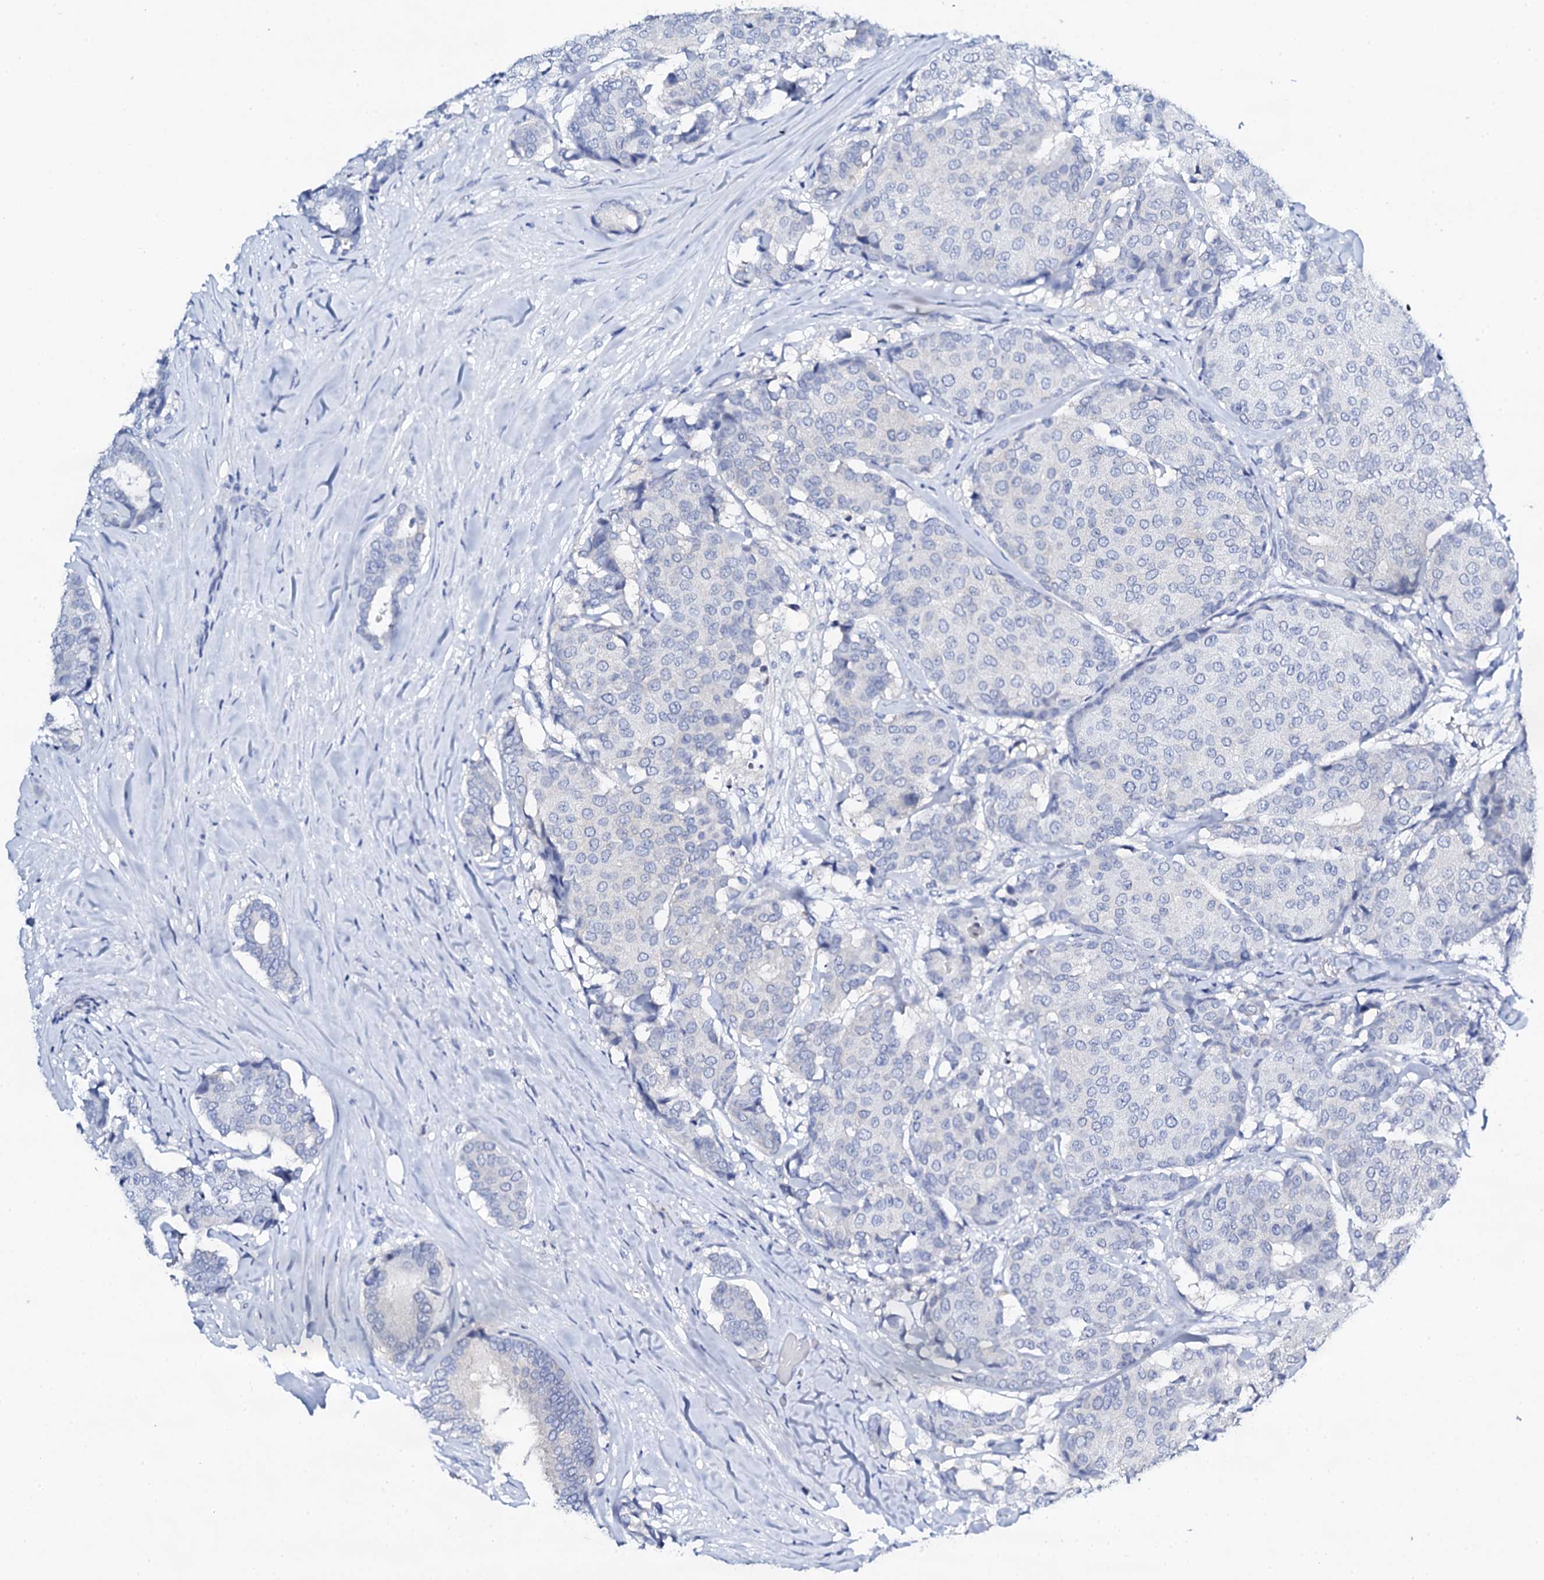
{"staining": {"intensity": "negative", "quantity": "none", "location": "none"}, "tissue": "breast cancer", "cell_type": "Tumor cells", "image_type": "cancer", "snomed": [{"axis": "morphology", "description": "Duct carcinoma"}, {"axis": "topography", "description": "Breast"}], "caption": "Immunohistochemical staining of human breast cancer (infiltrating ductal carcinoma) shows no significant staining in tumor cells. (DAB immunohistochemistry, high magnification).", "gene": "FBXL16", "patient": {"sex": "female", "age": 75}}